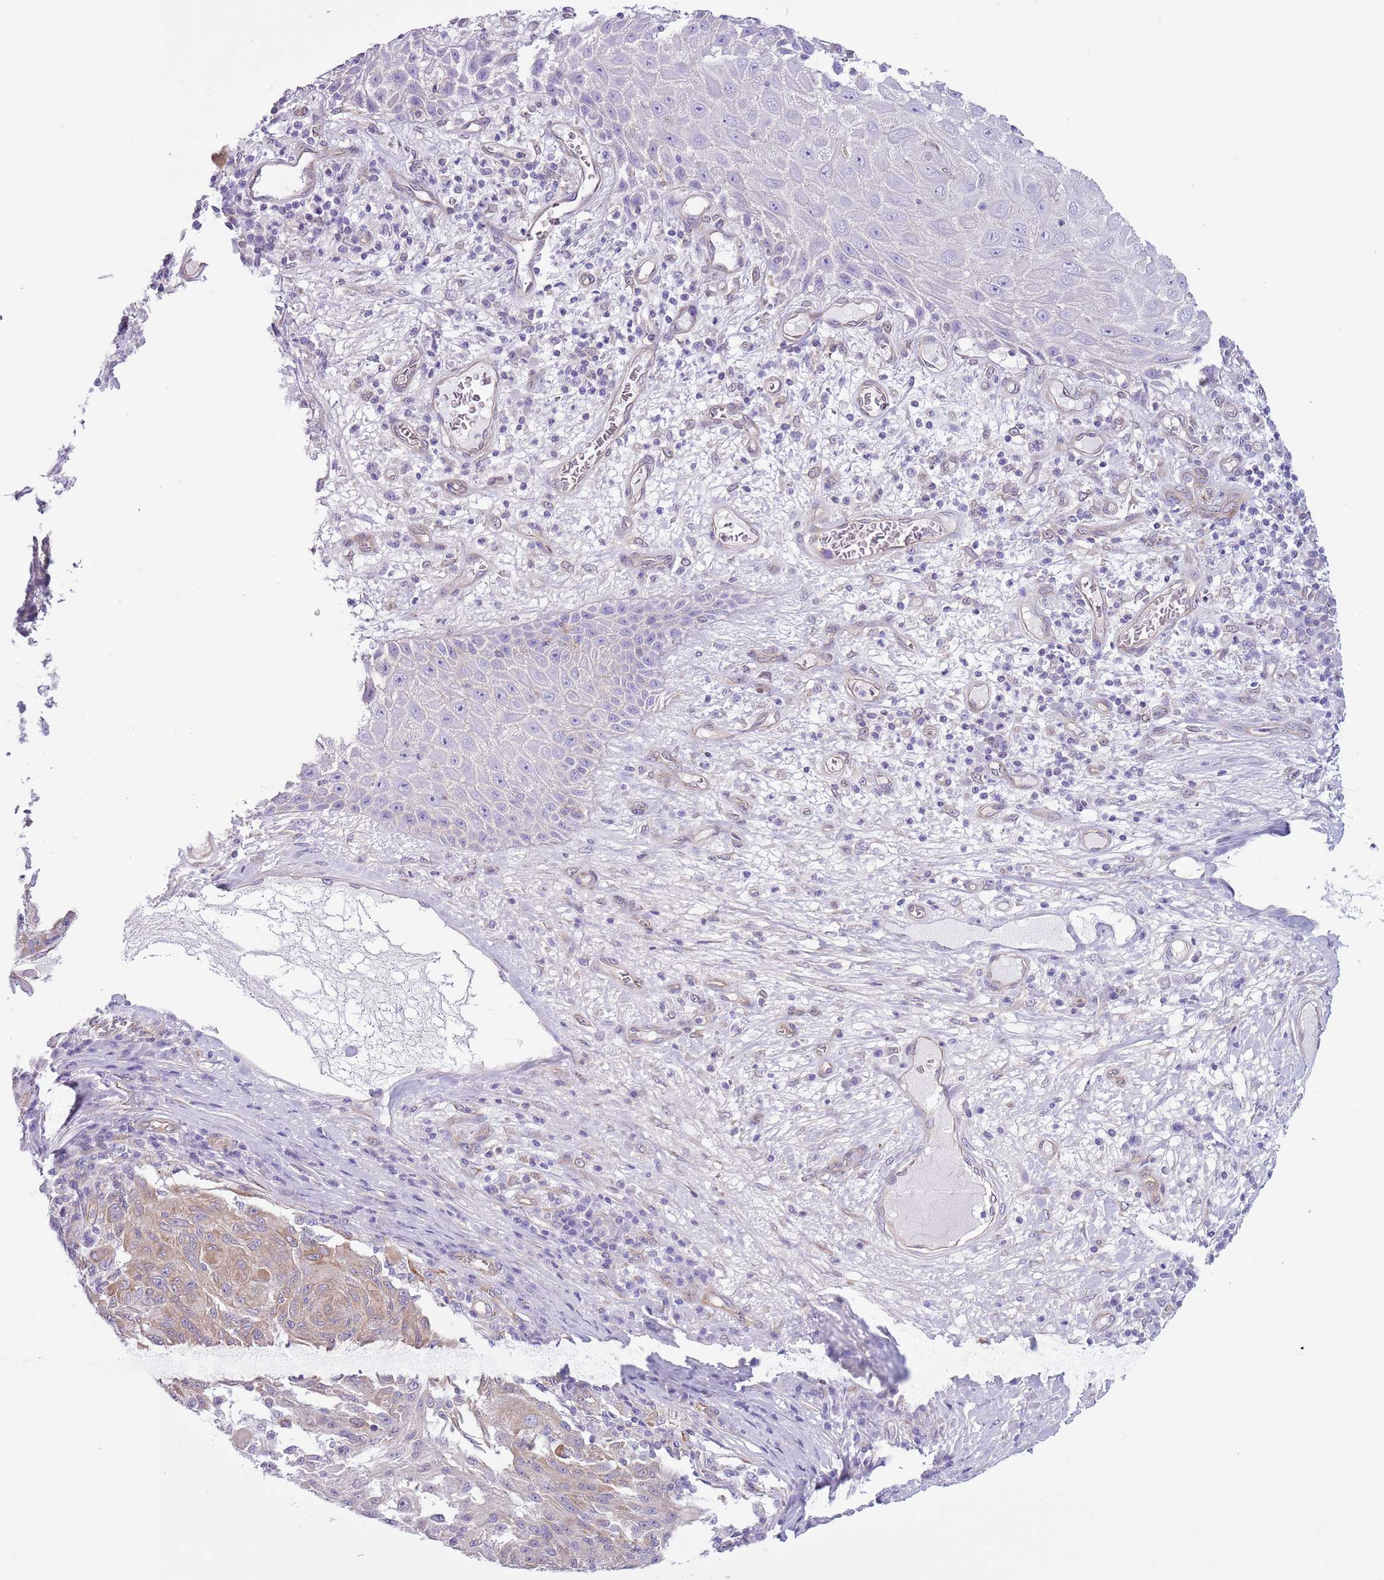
{"staining": {"intensity": "weak", "quantity": "<25%", "location": "cytoplasmic/membranous"}, "tissue": "melanoma", "cell_type": "Tumor cells", "image_type": "cancer", "snomed": [{"axis": "morphology", "description": "Malignant melanoma, NOS"}, {"axis": "topography", "description": "Skin"}], "caption": "This is an immunohistochemistry (IHC) photomicrograph of human malignant melanoma. There is no expression in tumor cells.", "gene": "RBP3", "patient": {"sex": "male", "age": 53}}